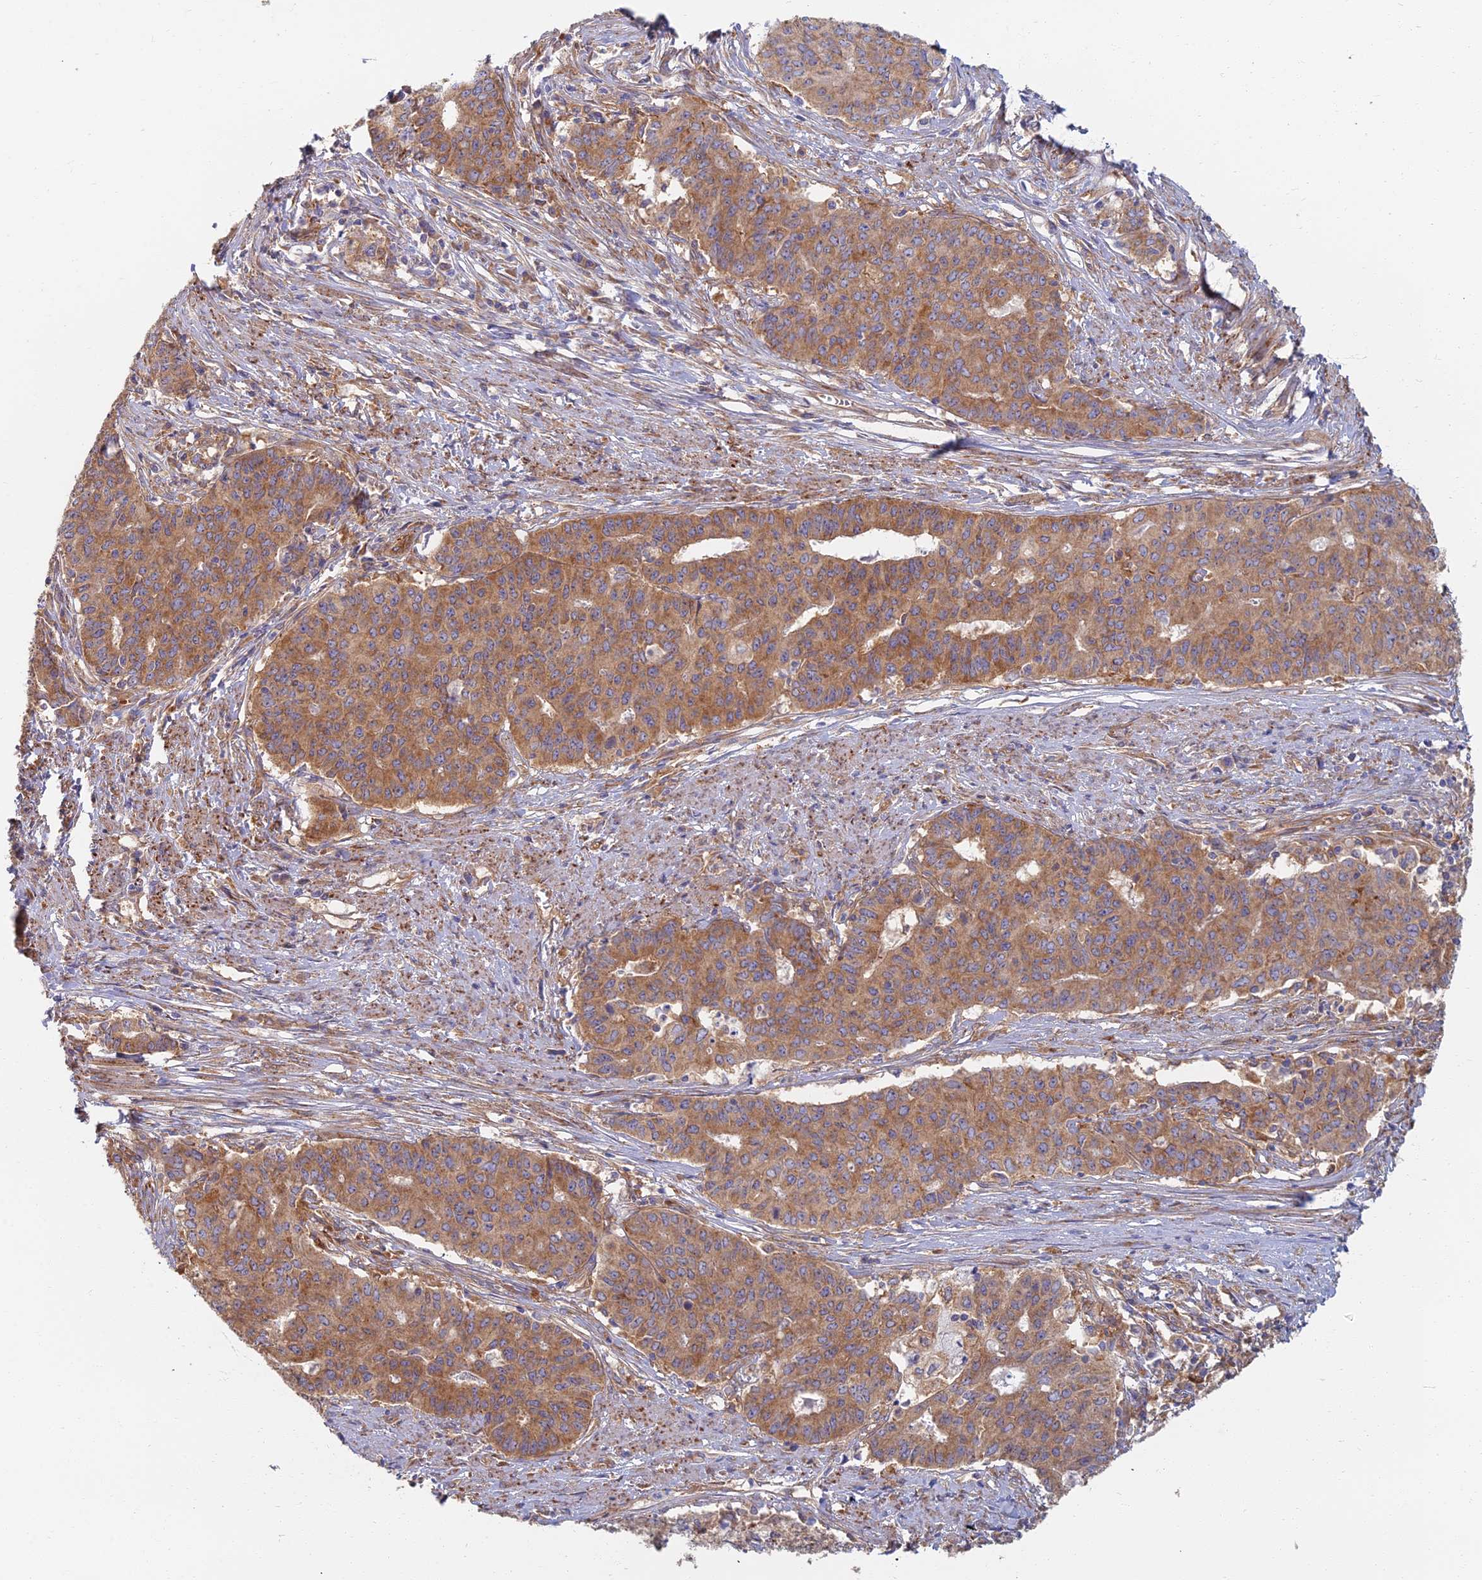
{"staining": {"intensity": "moderate", "quantity": ">75%", "location": "cytoplasmic/membranous"}, "tissue": "endometrial cancer", "cell_type": "Tumor cells", "image_type": "cancer", "snomed": [{"axis": "morphology", "description": "Adenocarcinoma, NOS"}, {"axis": "topography", "description": "Endometrium"}], "caption": "Human adenocarcinoma (endometrial) stained for a protein (brown) displays moderate cytoplasmic/membranous positive staining in approximately >75% of tumor cells.", "gene": "RBSN", "patient": {"sex": "female", "age": 59}}